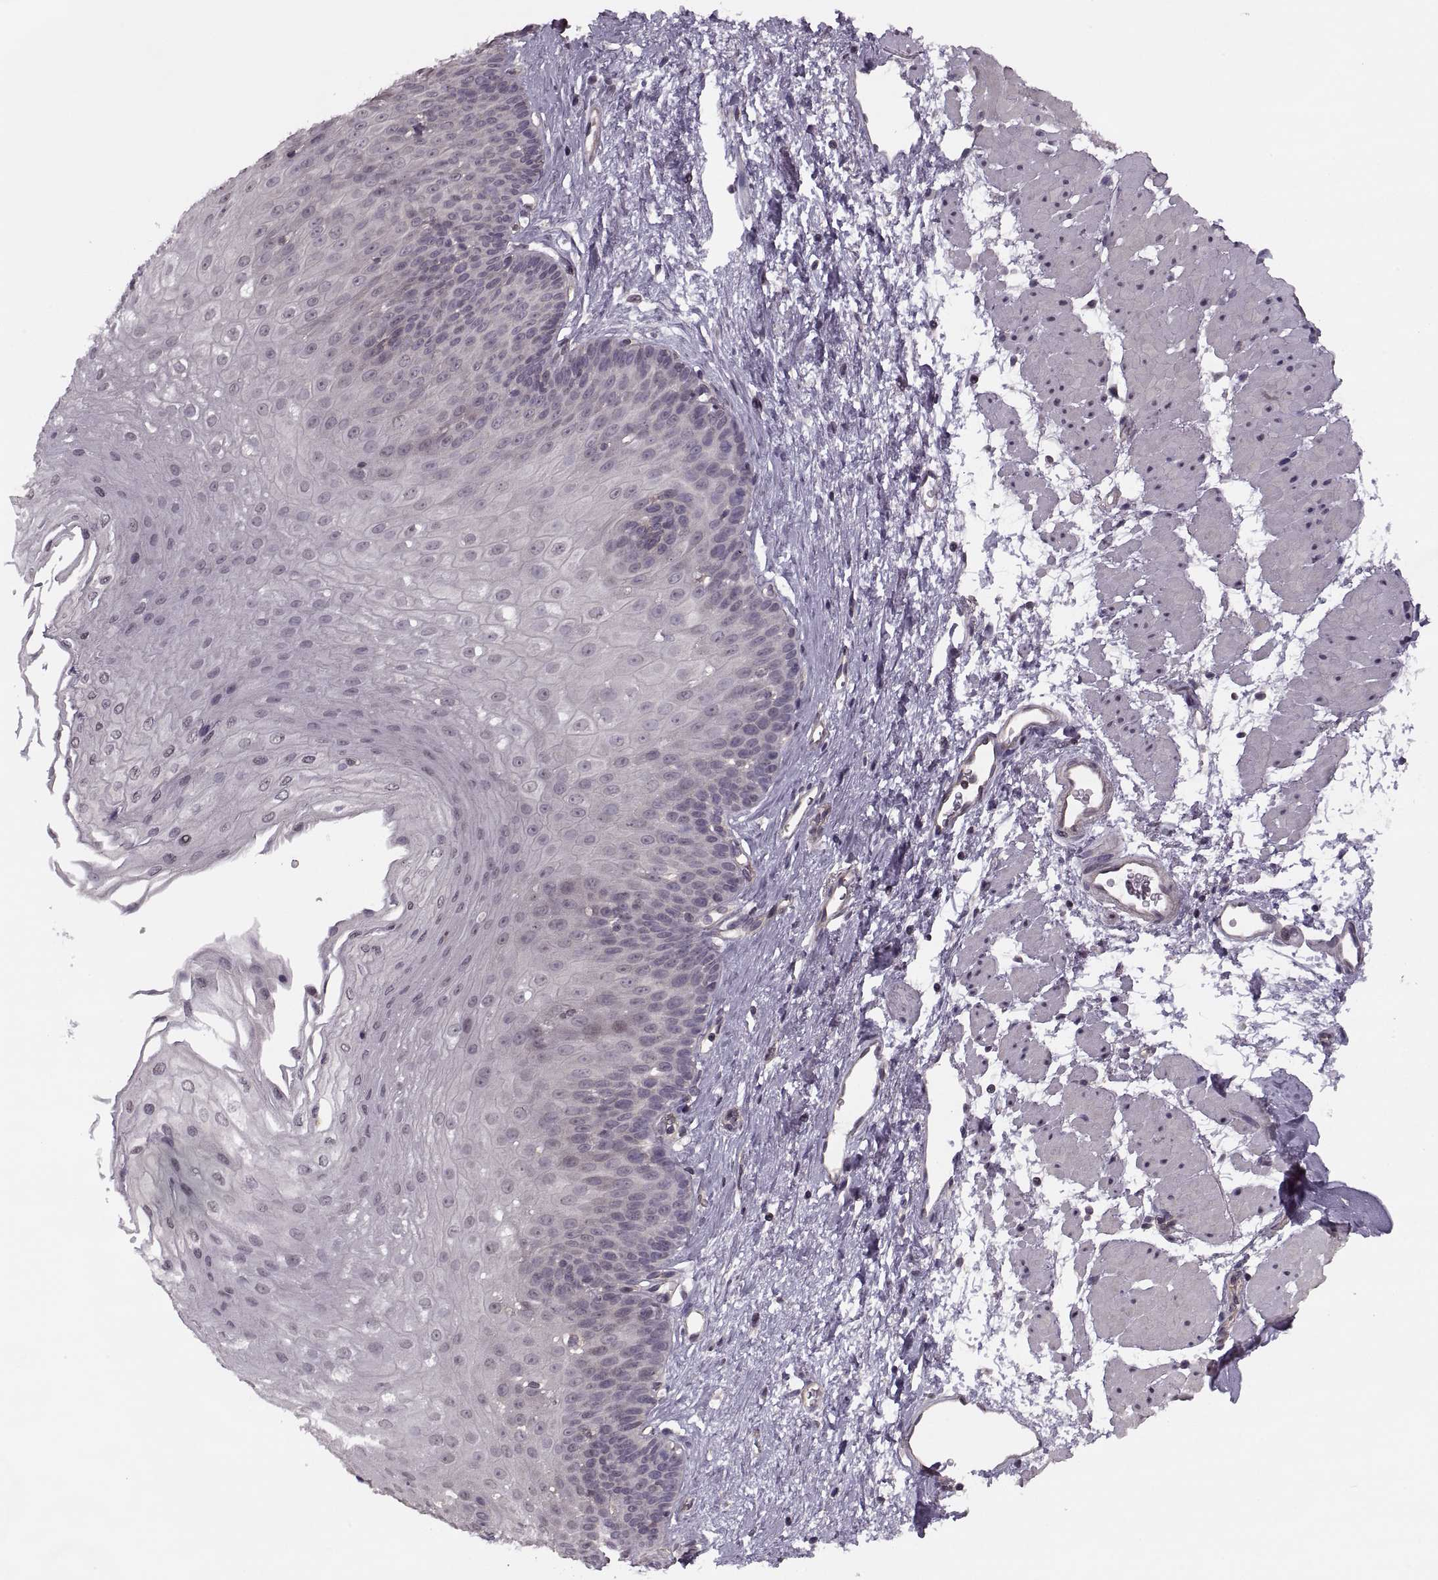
{"staining": {"intensity": "negative", "quantity": "none", "location": "none"}, "tissue": "esophagus", "cell_type": "Squamous epithelial cells", "image_type": "normal", "snomed": [{"axis": "morphology", "description": "Normal tissue, NOS"}, {"axis": "topography", "description": "Esophagus"}], "caption": "Image shows no protein staining in squamous epithelial cells of normal esophagus.", "gene": "LUZP2", "patient": {"sex": "female", "age": 62}}